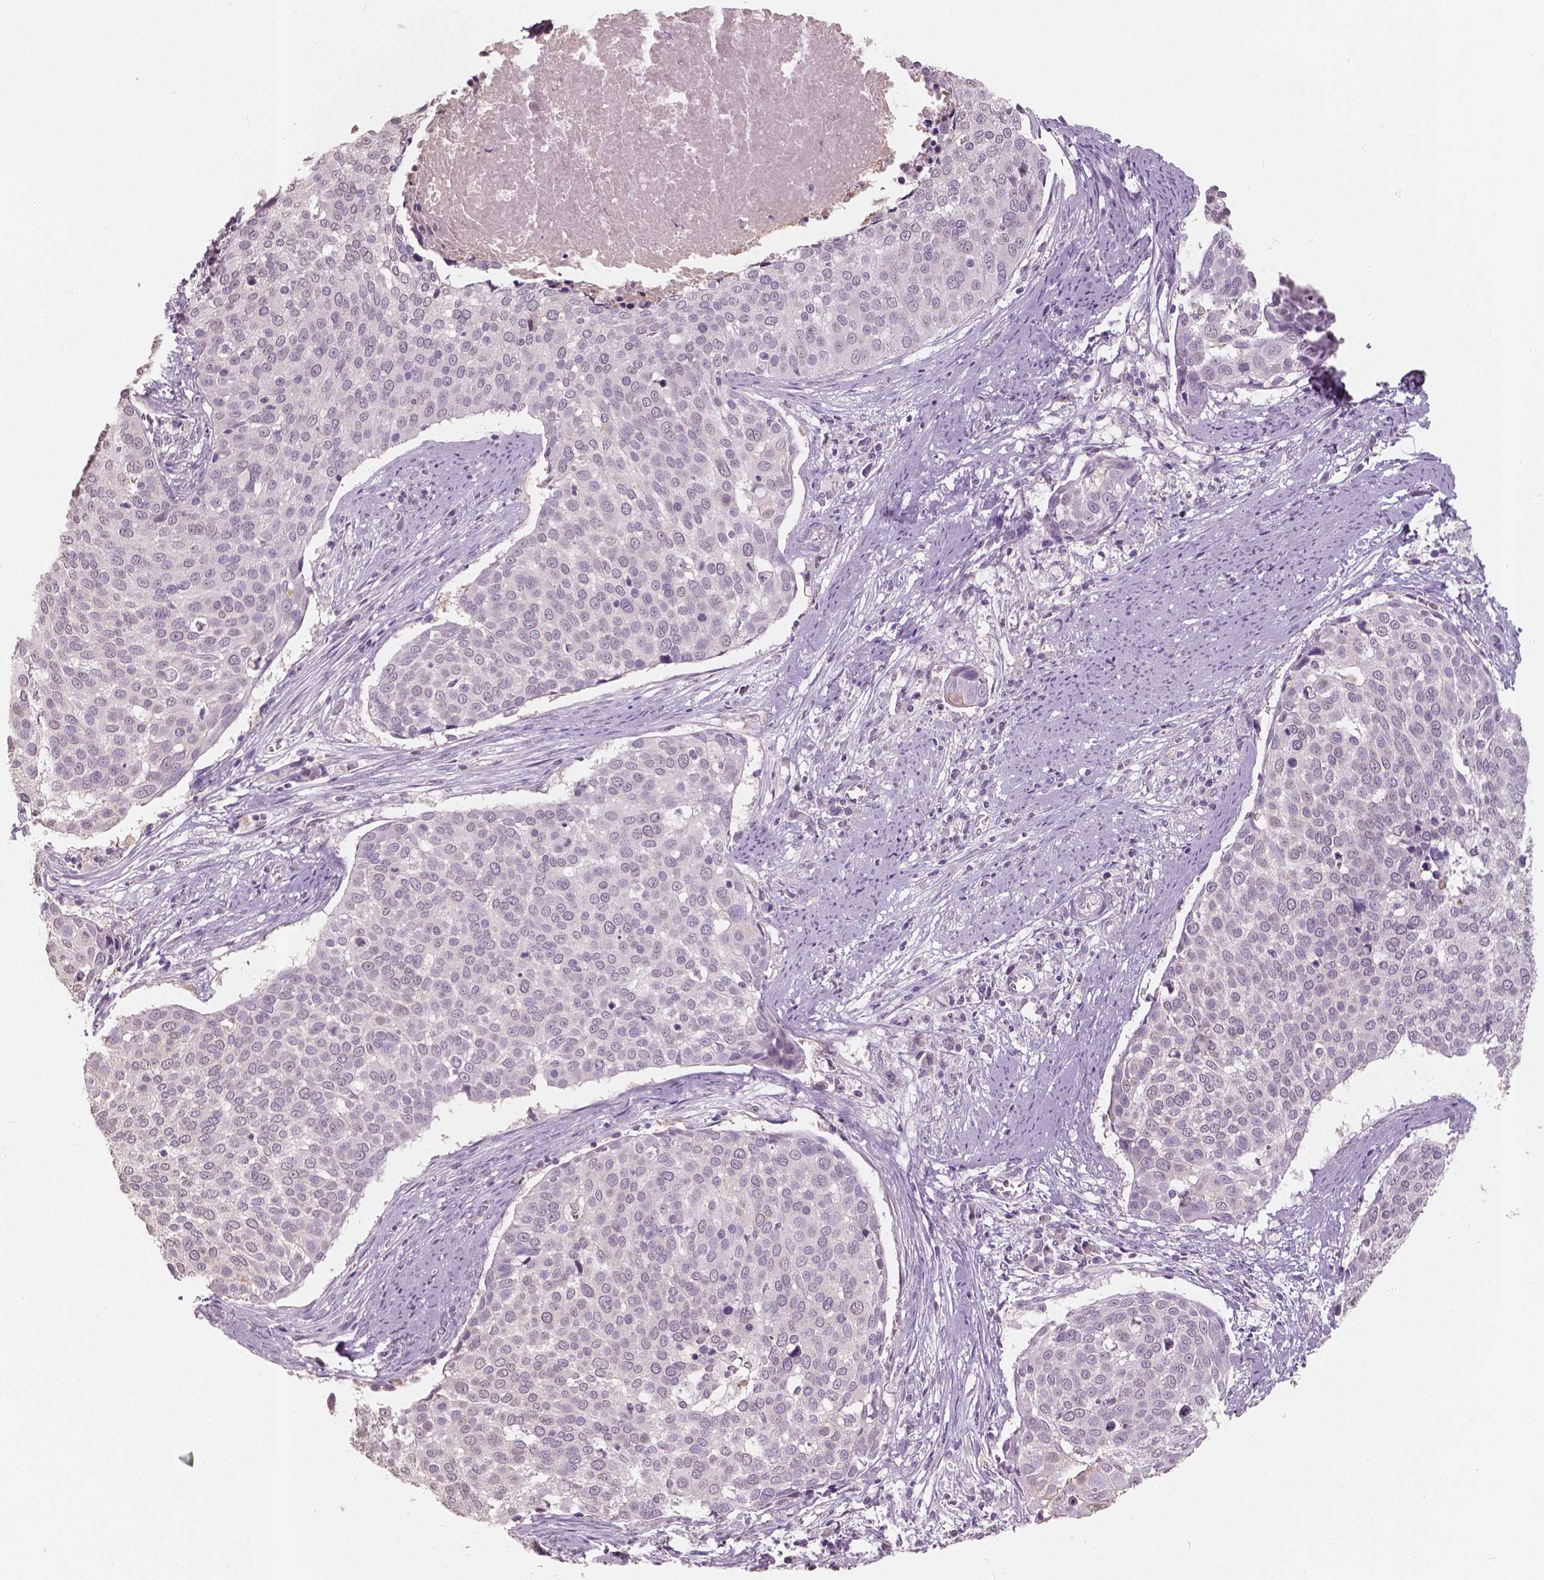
{"staining": {"intensity": "negative", "quantity": "none", "location": "none"}, "tissue": "cervical cancer", "cell_type": "Tumor cells", "image_type": "cancer", "snomed": [{"axis": "morphology", "description": "Squamous cell carcinoma, NOS"}, {"axis": "topography", "description": "Cervix"}], "caption": "This is an immunohistochemistry micrograph of human squamous cell carcinoma (cervical). There is no staining in tumor cells.", "gene": "SAT2", "patient": {"sex": "female", "age": 39}}